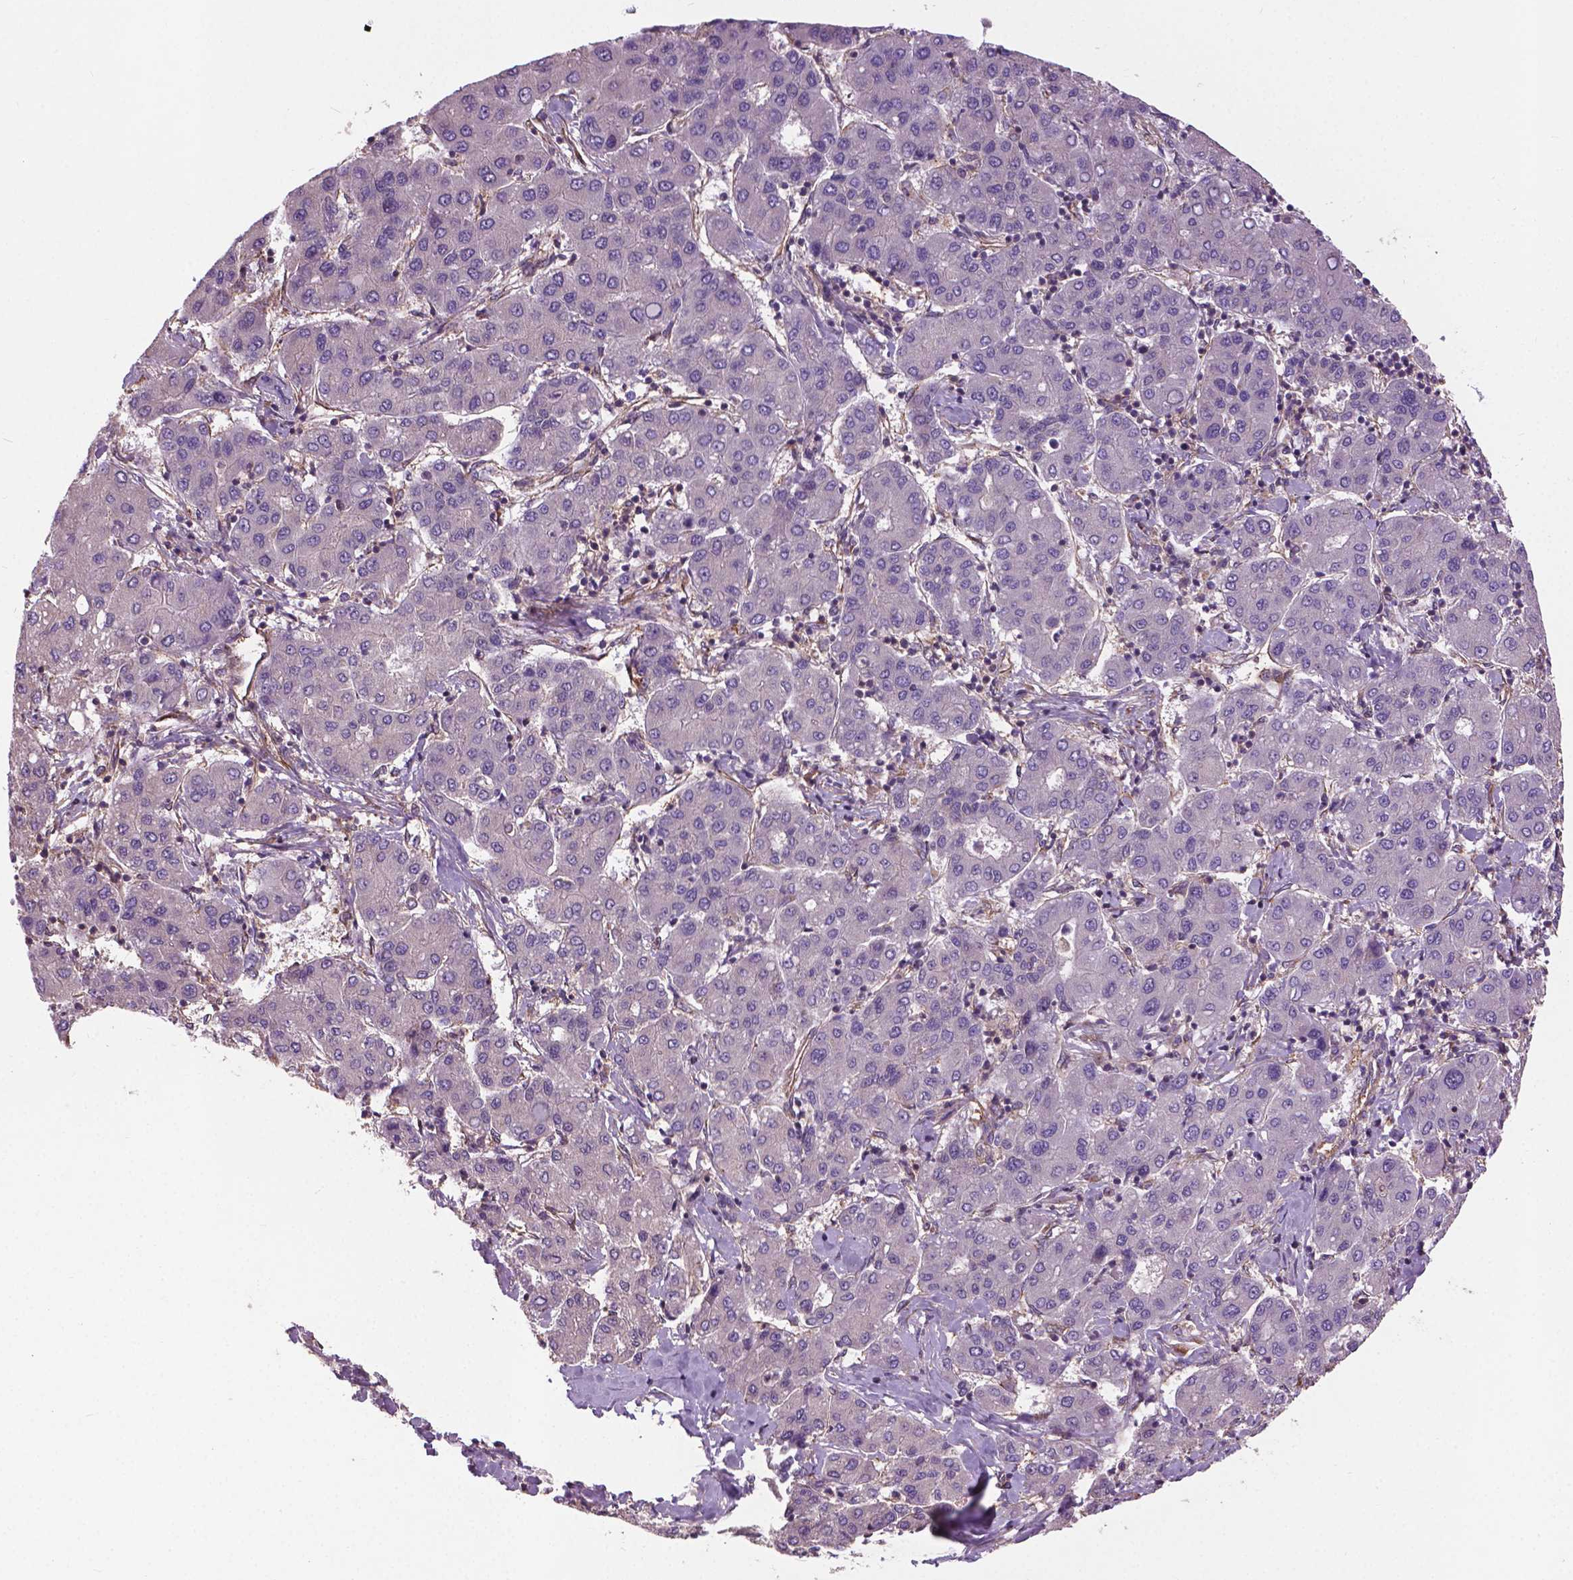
{"staining": {"intensity": "negative", "quantity": "none", "location": "none"}, "tissue": "liver cancer", "cell_type": "Tumor cells", "image_type": "cancer", "snomed": [{"axis": "morphology", "description": "Carcinoma, Hepatocellular, NOS"}, {"axis": "topography", "description": "Liver"}], "caption": "DAB immunohistochemical staining of liver cancer exhibits no significant positivity in tumor cells.", "gene": "MZT1", "patient": {"sex": "male", "age": 65}}